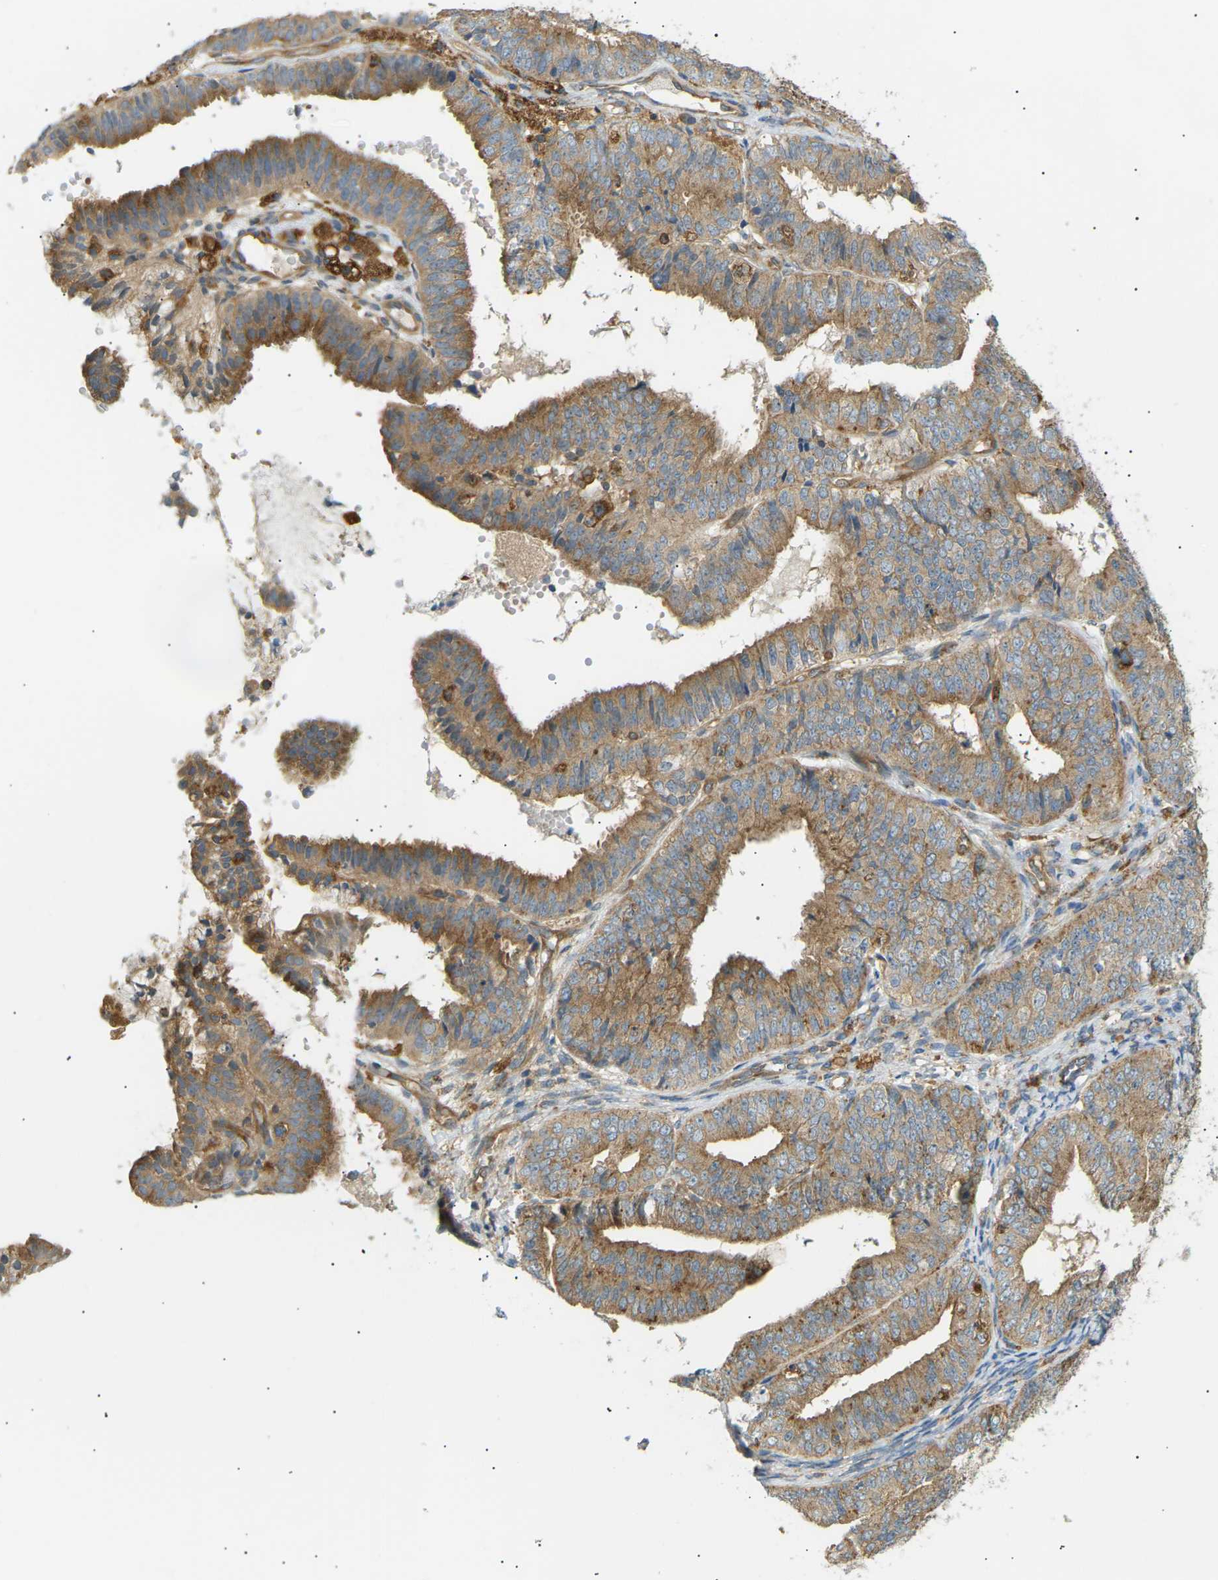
{"staining": {"intensity": "moderate", "quantity": ">75%", "location": "cytoplasmic/membranous"}, "tissue": "endometrial cancer", "cell_type": "Tumor cells", "image_type": "cancer", "snomed": [{"axis": "morphology", "description": "Adenocarcinoma, NOS"}, {"axis": "topography", "description": "Endometrium"}], "caption": "An image of adenocarcinoma (endometrial) stained for a protein displays moderate cytoplasmic/membranous brown staining in tumor cells.", "gene": "CDK17", "patient": {"sex": "female", "age": 63}}